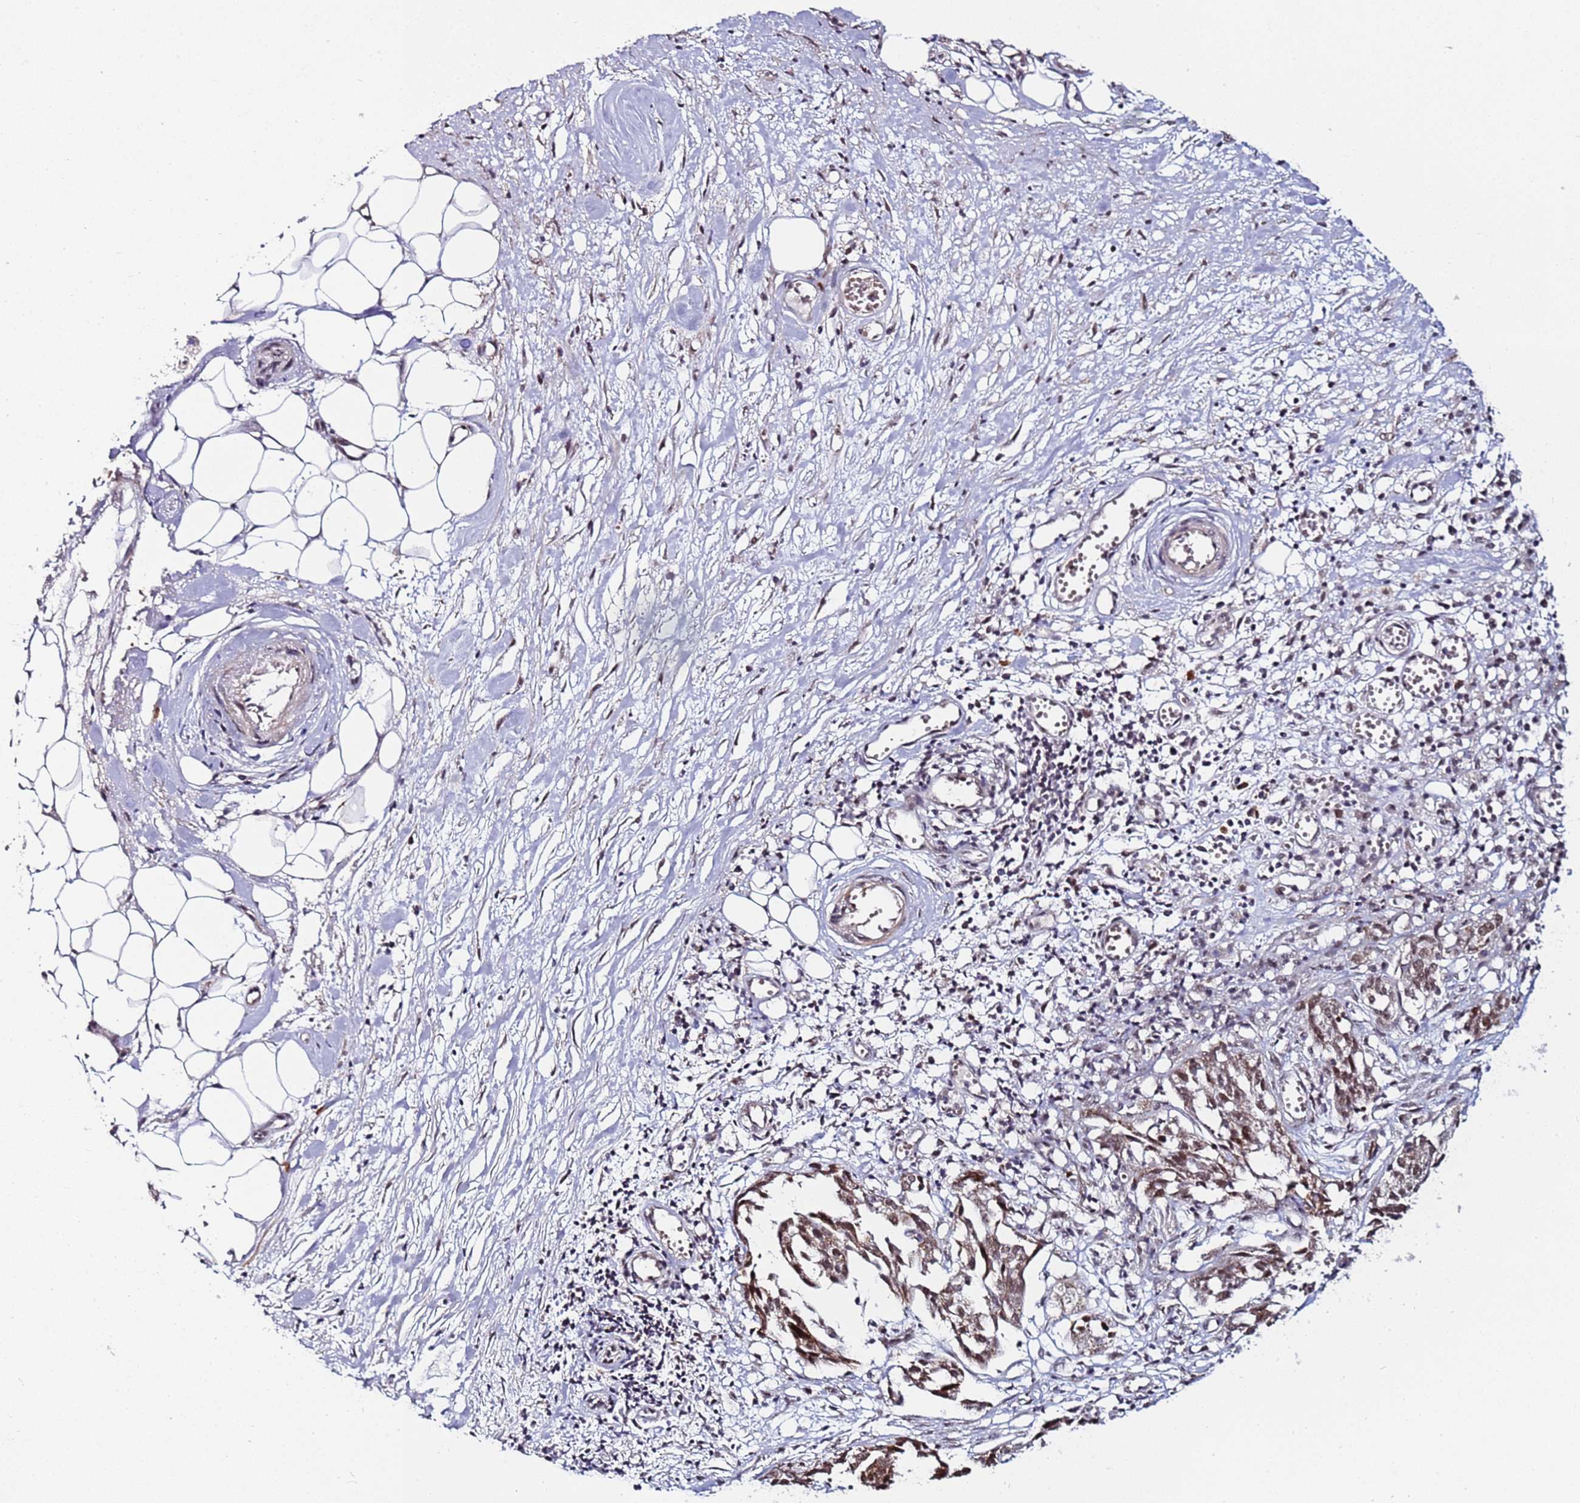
{"staining": {"intensity": "weak", "quantity": ">75%", "location": "cytoplasmic/membranous,nuclear"}, "tissue": "ovarian cancer", "cell_type": "Tumor cells", "image_type": "cancer", "snomed": [{"axis": "morphology", "description": "Cystadenocarcinoma, serous, NOS"}, {"axis": "topography", "description": "Soft tissue"}, {"axis": "topography", "description": "Ovary"}], "caption": "A micrograph of human ovarian cancer (serous cystadenocarcinoma) stained for a protein exhibits weak cytoplasmic/membranous and nuclear brown staining in tumor cells. The protein of interest is stained brown, and the nuclei are stained in blue (DAB IHC with brightfield microscopy, high magnification).", "gene": "PPM1H", "patient": {"sex": "female", "age": 57}}